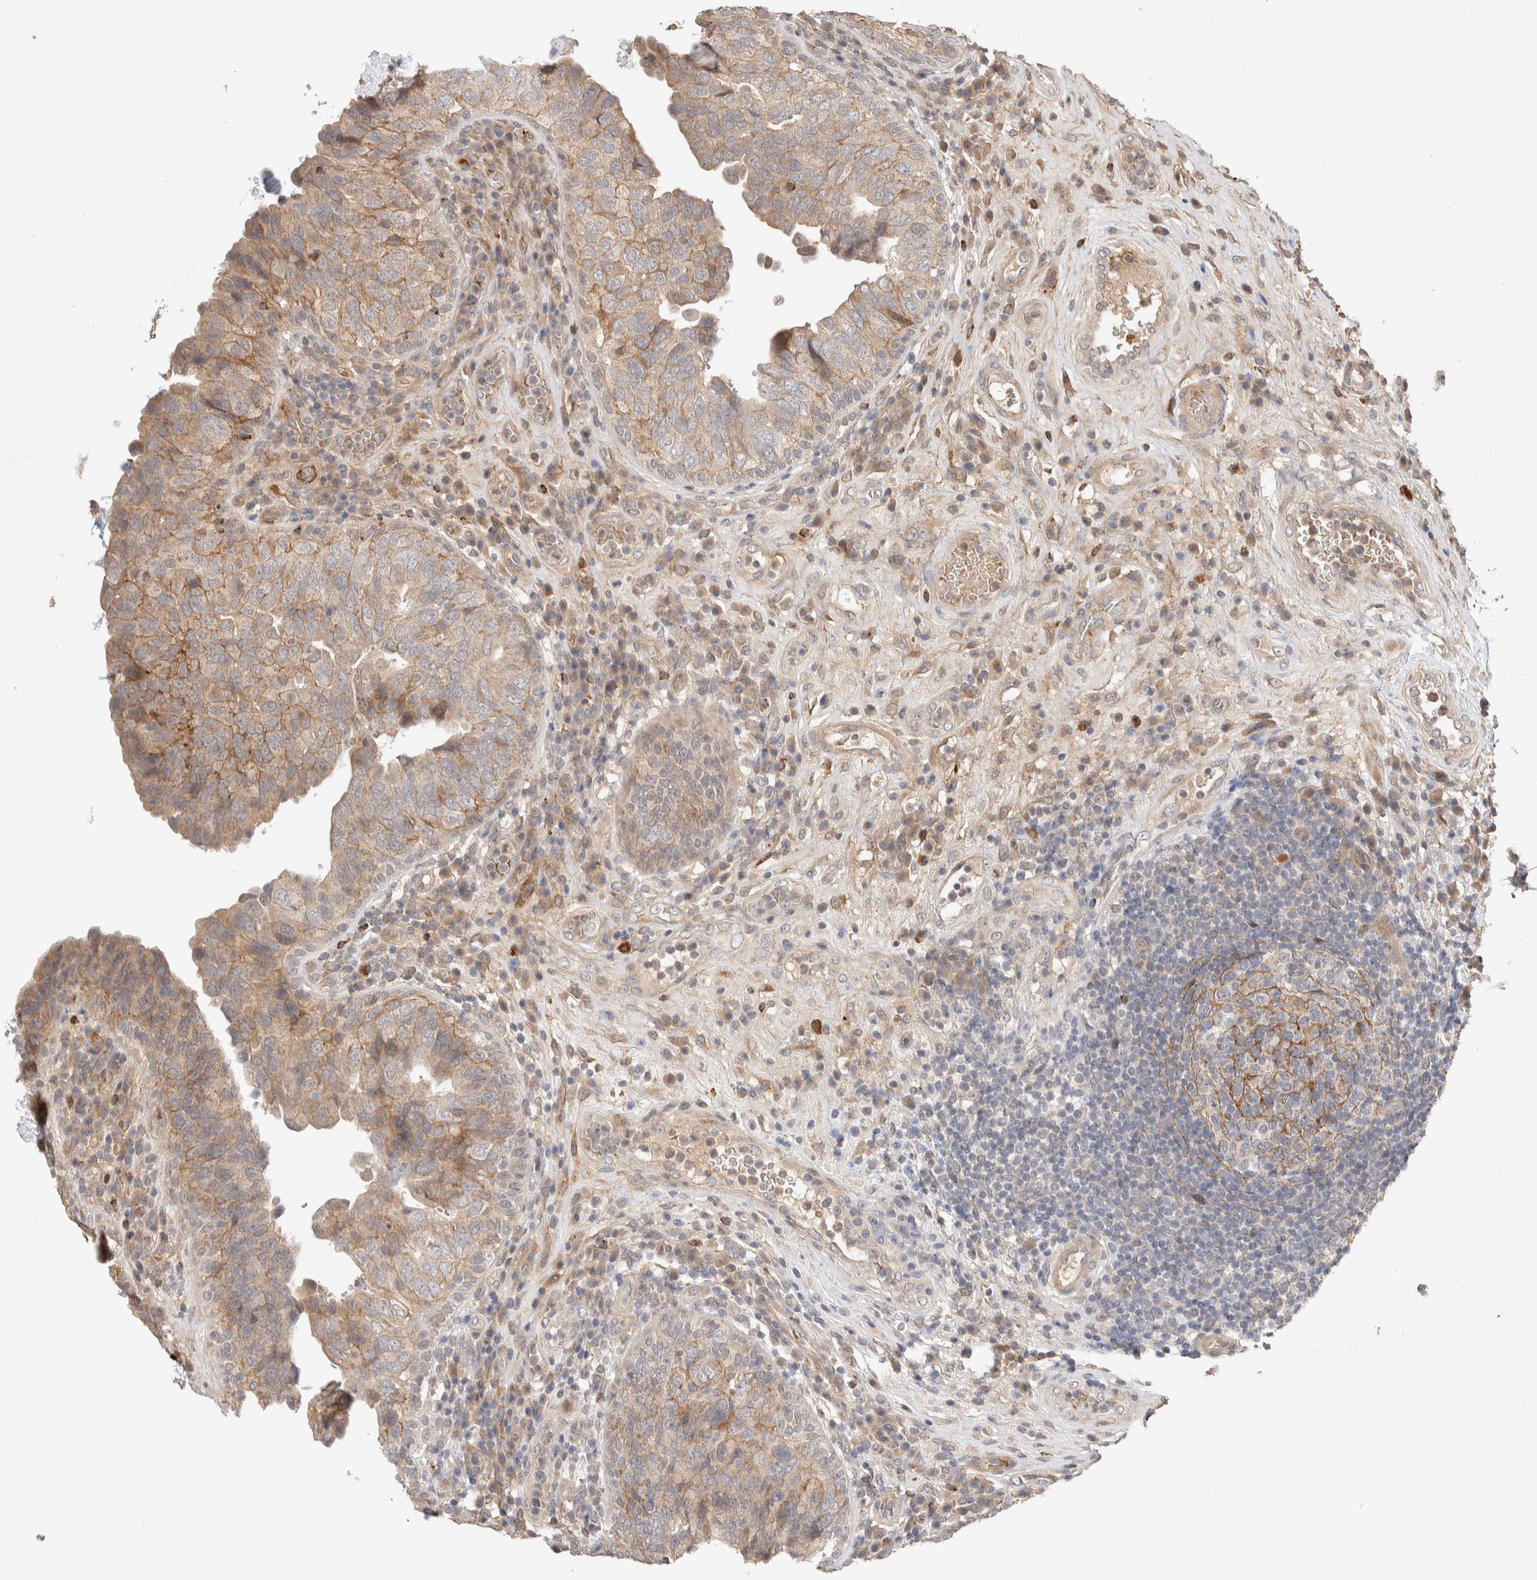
{"staining": {"intensity": "weak", "quantity": ">75%", "location": "cytoplasmic/membranous"}, "tissue": "urothelial cancer", "cell_type": "Tumor cells", "image_type": "cancer", "snomed": [{"axis": "morphology", "description": "Urothelial carcinoma, High grade"}, {"axis": "topography", "description": "Urinary bladder"}], "caption": "Immunohistochemistry (IHC) image of neoplastic tissue: urothelial carcinoma (high-grade) stained using immunohistochemistry (IHC) reveals low levels of weak protein expression localized specifically in the cytoplasmic/membranous of tumor cells, appearing as a cytoplasmic/membranous brown color.", "gene": "CASK", "patient": {"sex": "female", "age": 82}}